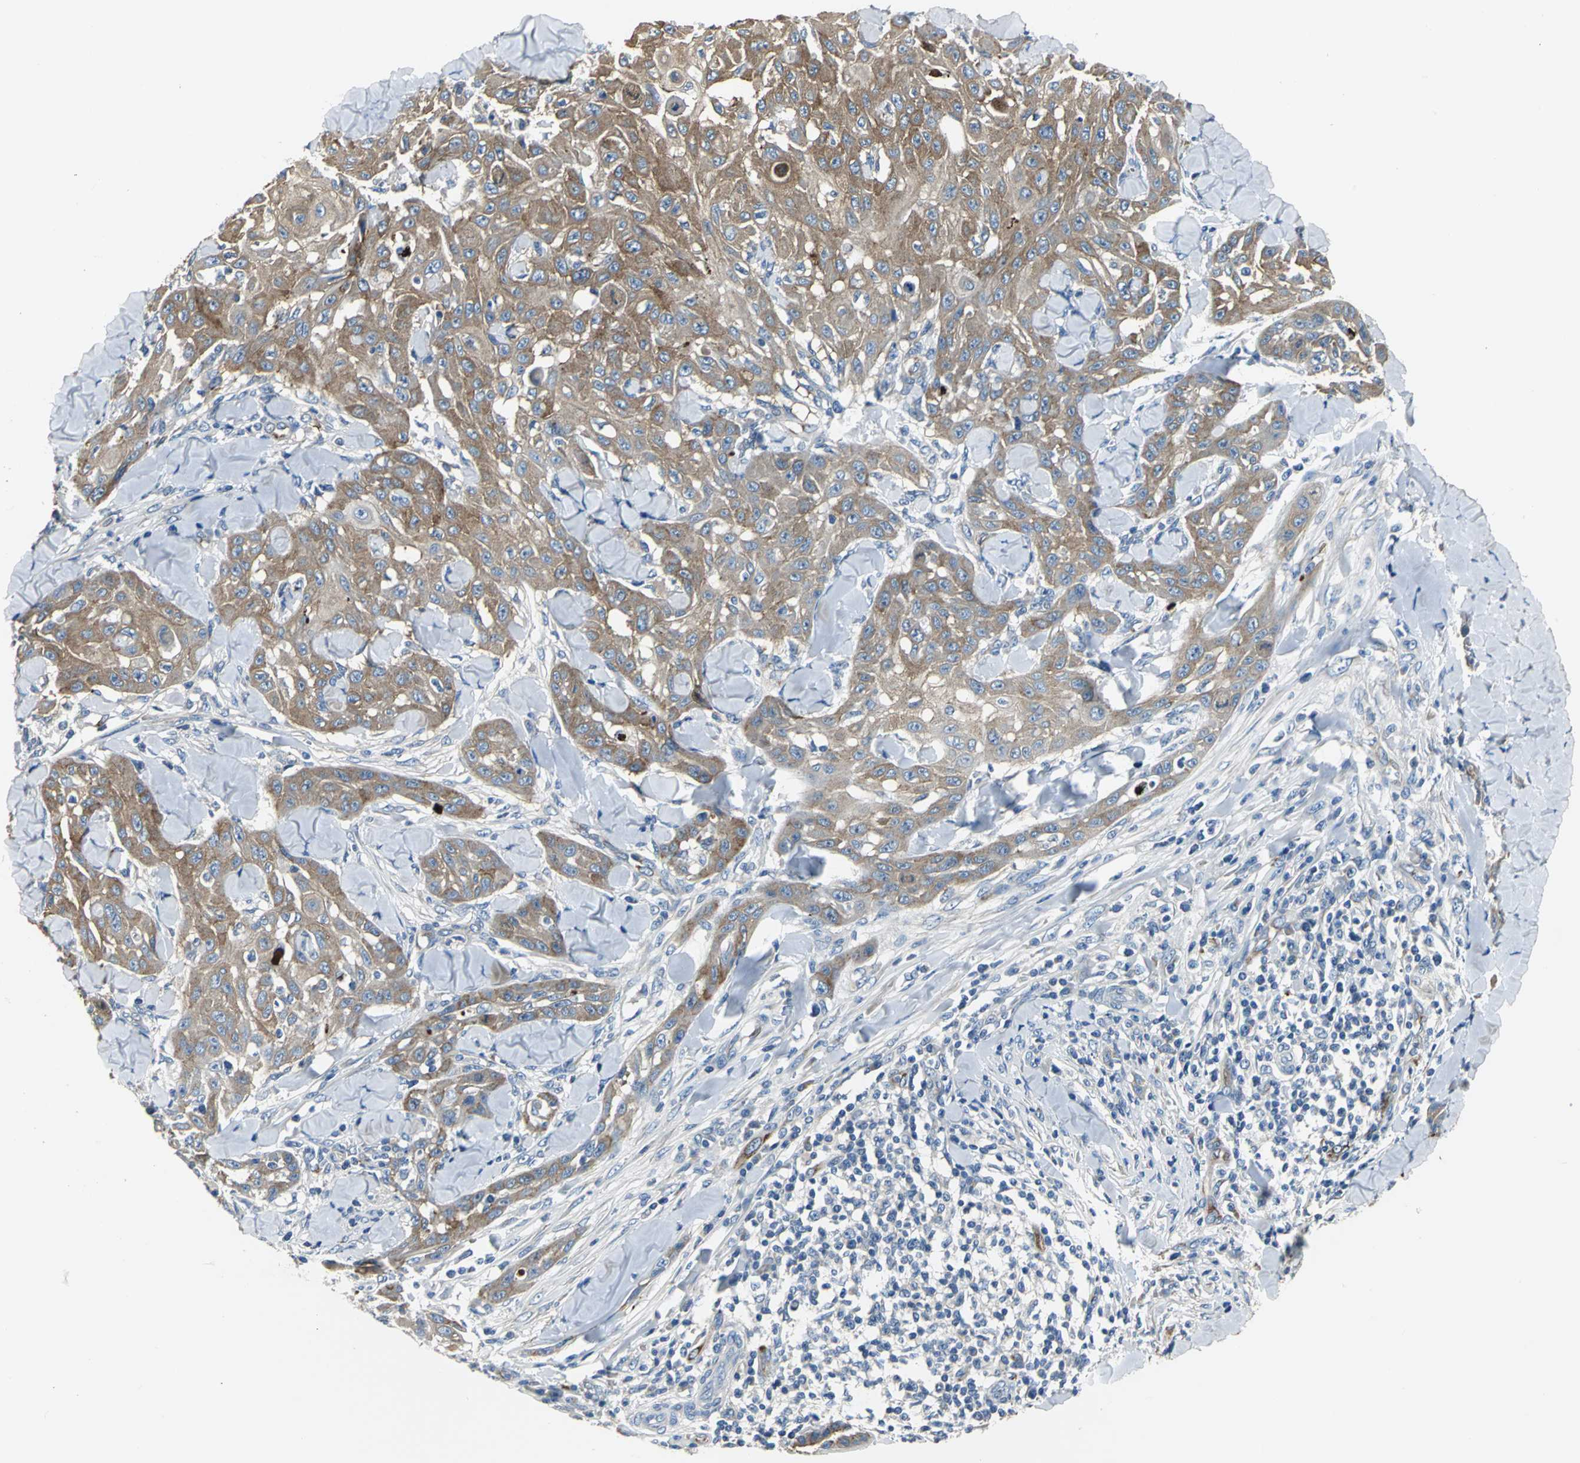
{"staining": {"intensity": "moderate", "quantity": ">75%", "location": "cytoplasmic/membranous"}, "tissue": "skin cancer", "cell_type": "Tumor cells", "image_type": "cancer", "snomed": [{"axis": "morphology", "description": "Squamous cell carcinoma, NOS"}, {"axis": "topography", "description": "Skin"}], "caption": "Immunohistochemical staining of skin squamous cell carcinoma exhibits medium levels of moderate cytoplasmic/membranous protein staining in about >75% of tumor cells.", "gene": "B3GNT2", "patient": {"sex": "male", "age": 24}}